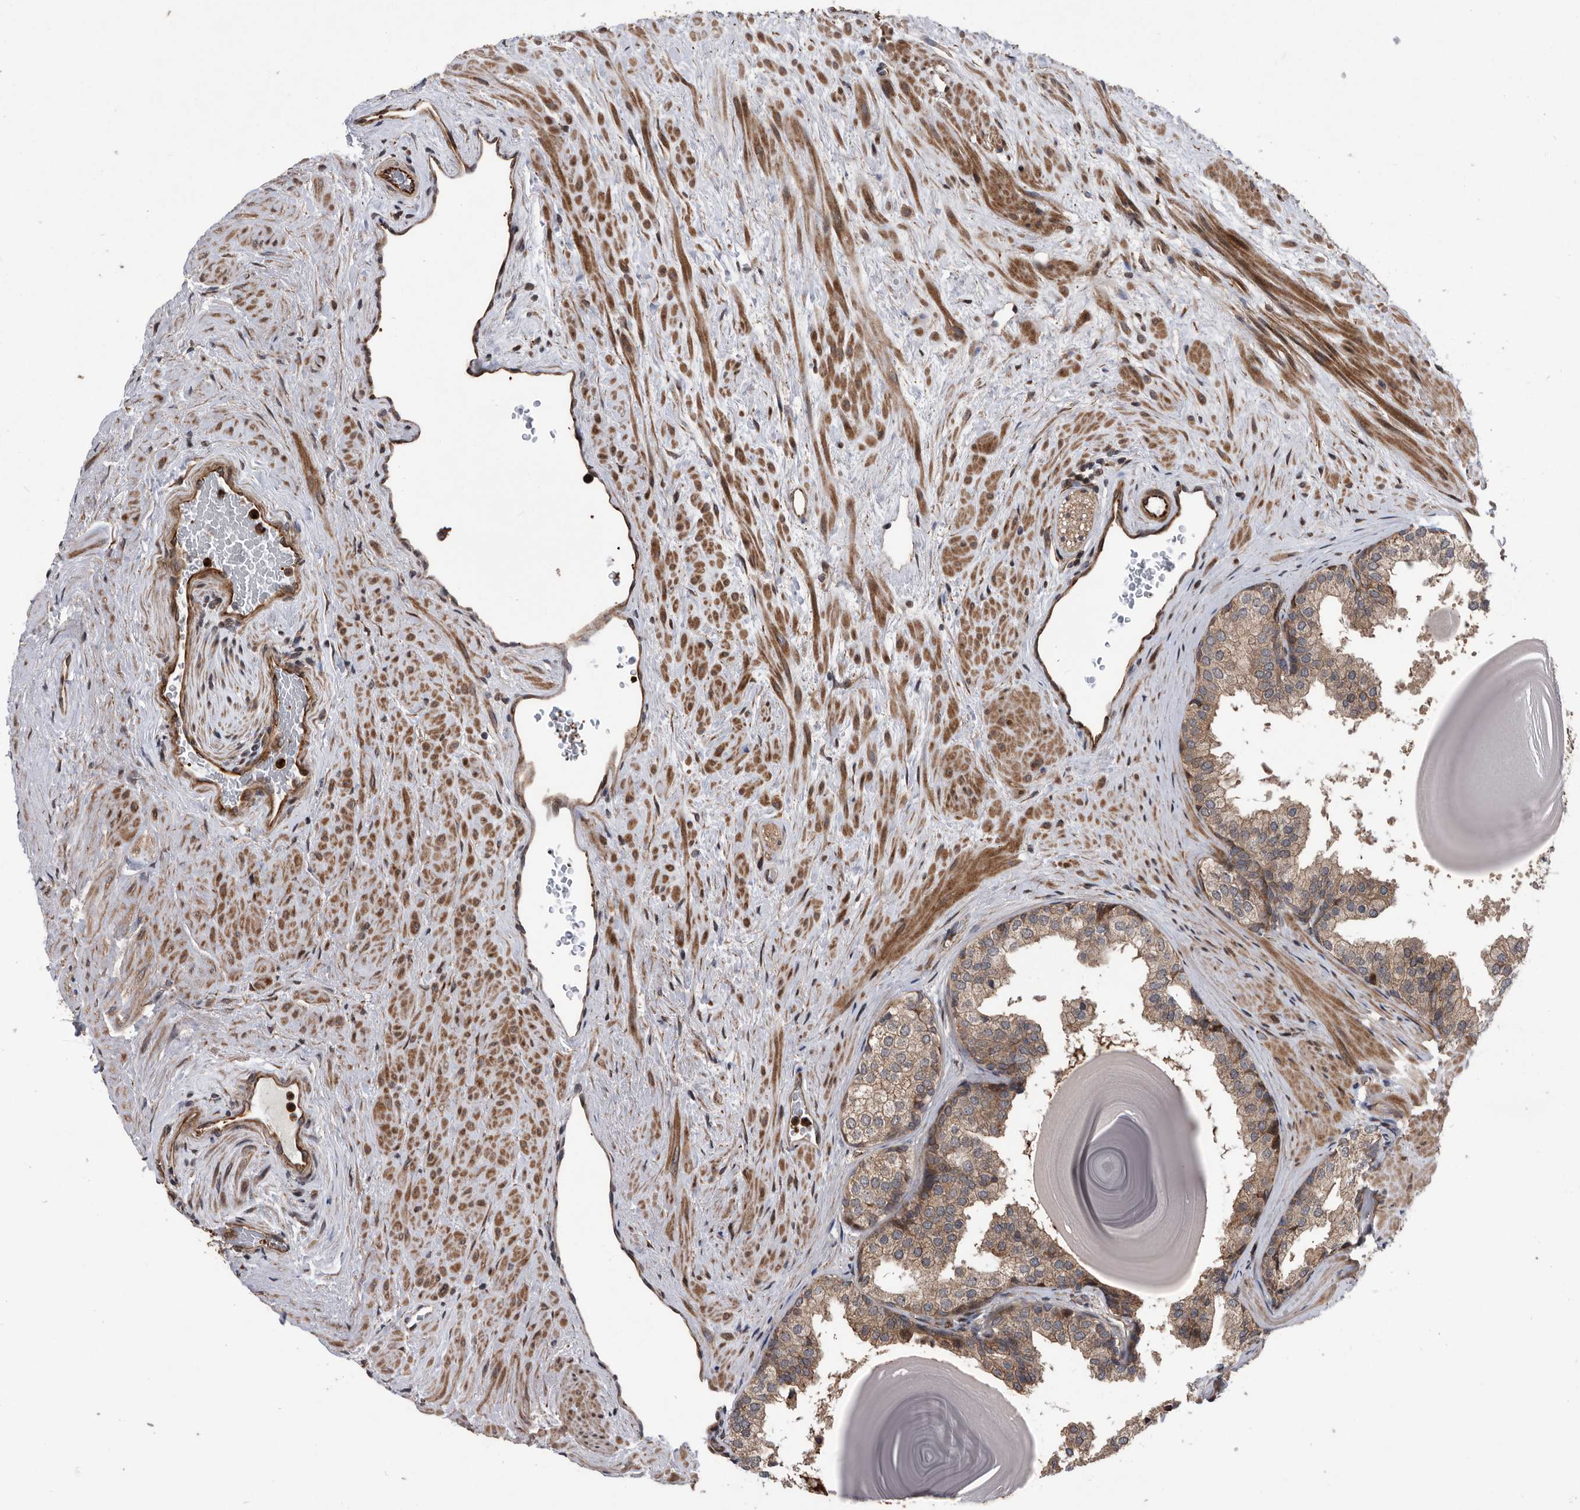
{"staining": {"intensity": "moderate", "quantity": ">75%", "location": "cytoplasmic/membranous"}, "tissue": "prostate", "cell_type": "Glandular cells", "image_type": "normal", "snomed": [{"axis": "morphology", "description": "Normal tissue, NOS"}, {"axis": "topography", "description": "Prostate"}], "caption": "Protein expression analysis of unremarkable prostate reveals moderate cytoplasmic/membranous expression in approximately >75% of glandular cells.", "gene": "SERINC2", "patient": {"sex": "male", "age": 48}}